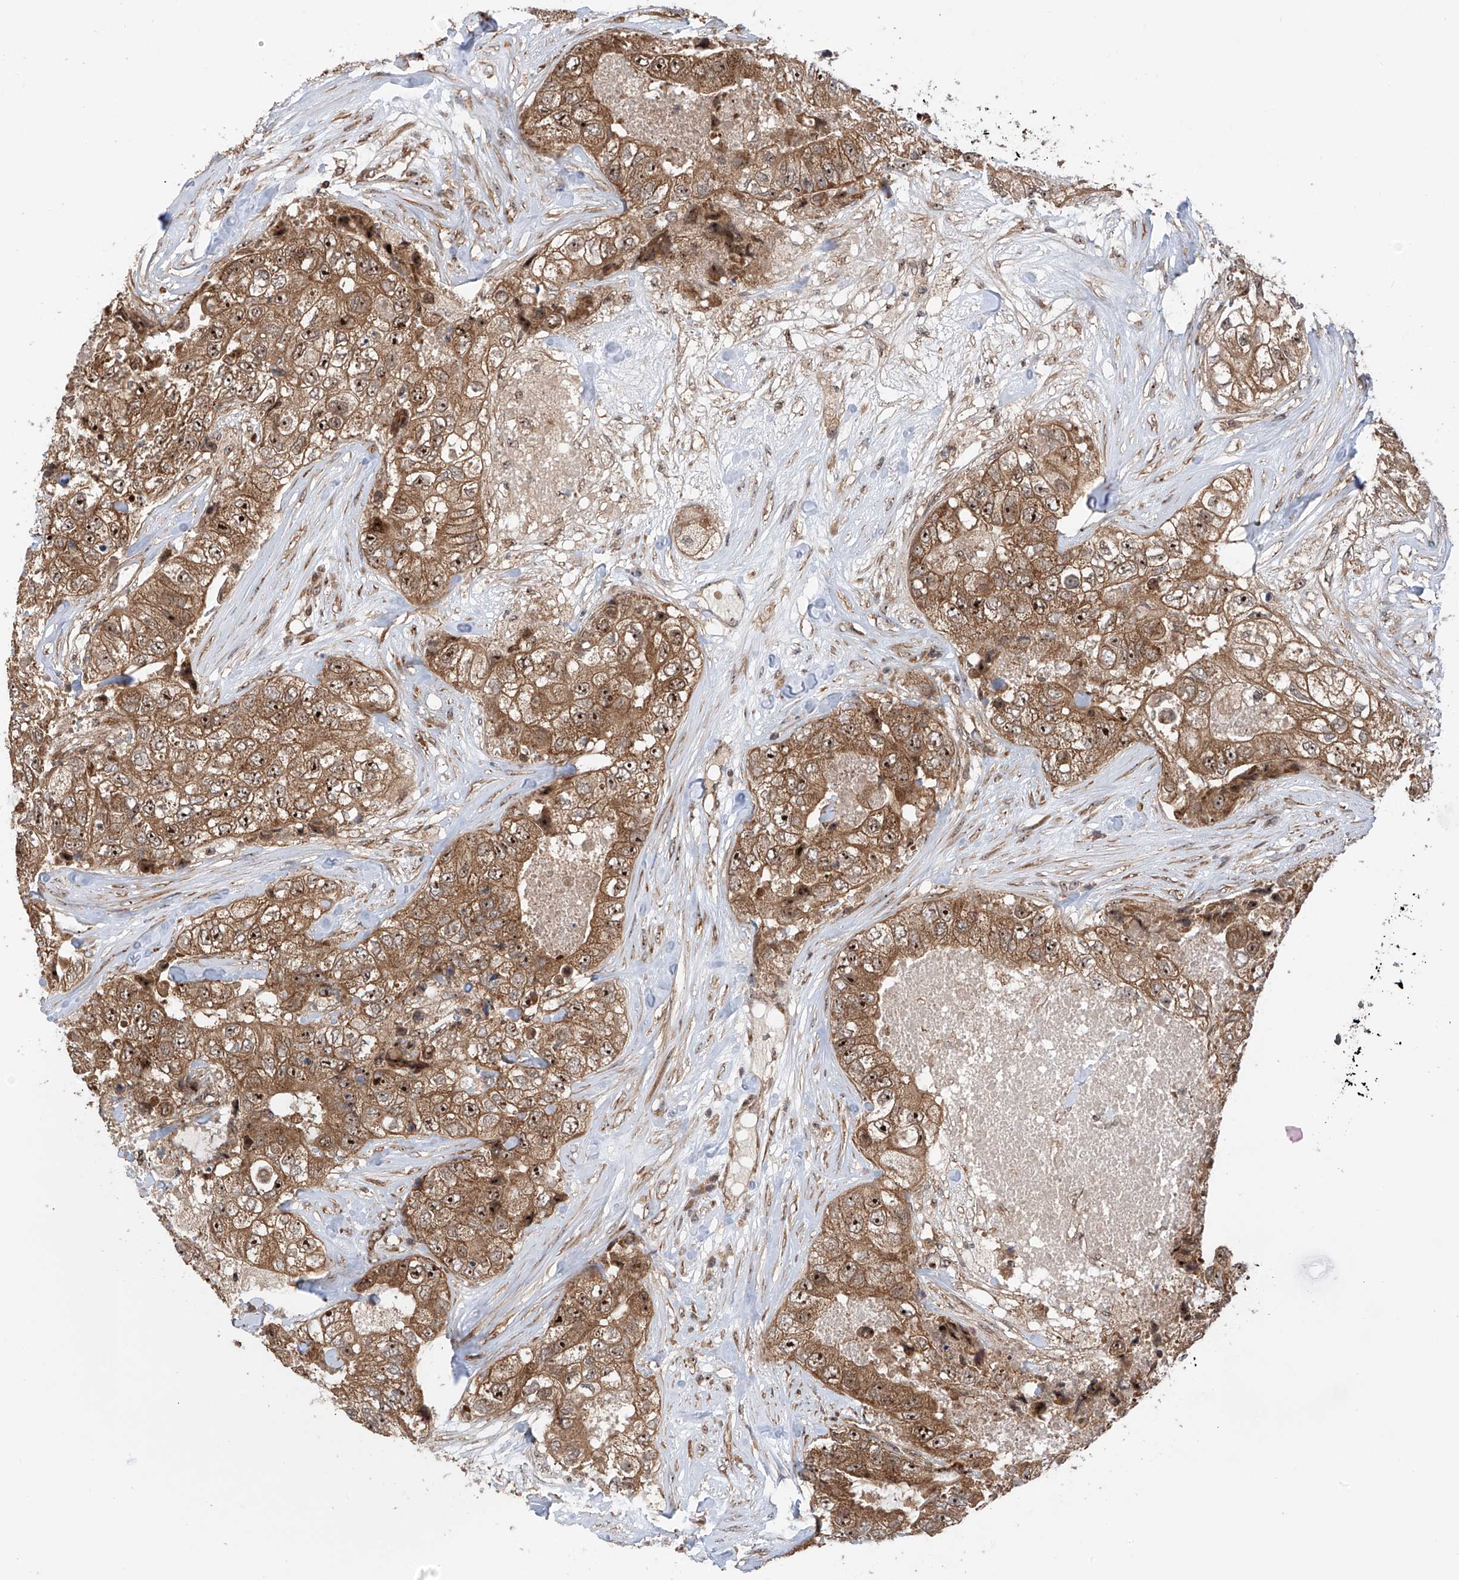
{"staining": {"intensity": "moderate", "quantity": ">75%", "location": "cytoplasmic/membranous,nuclear"}, "tissue": "breast cancer", "cell_type": "Tumor cells", "image_type": "cancer", "snomed": [{"axis": "morphology", "description": "Duct carcinoma"}, {"axis": "topography", "description": "Breast"}], "caption": "Immunohistochemical staining of breast cancer (intraductal carcinoma) displays moderate cytoplasmic/membranous and nuclear protein positivity in about >75% of tumor cells. The staining is performed using DAB (3,3'-diaminobenzidine) brown chromogen to label protein expression. The nuclei are counter-stained blue using hematoxylin.", "gene": "C1orf131", "patient": {"sex": "female", "age": 62}}